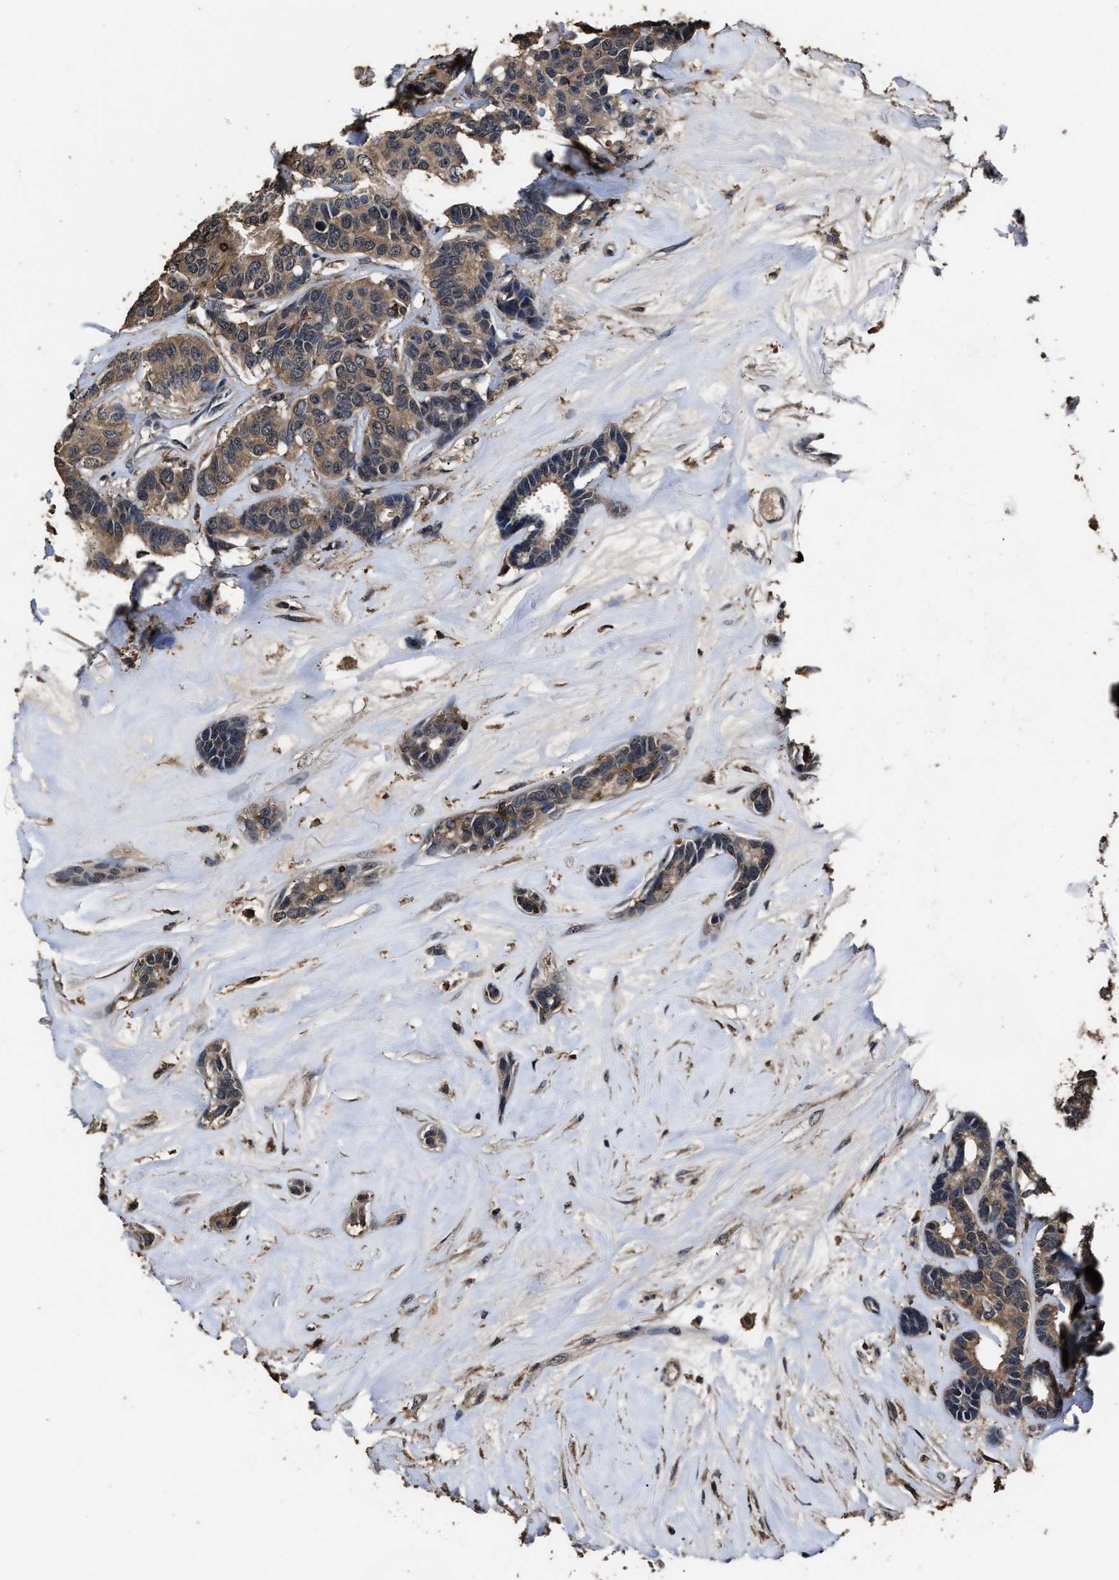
{"staining": {"intensity": "moderate", "quantity": ">75%", "location": "cytoplasmic/membranous"}, "tissue": "breast cancer", "cell_type": "Tumor cells", "image_type": "cancer", "snomed": [{"axis": "morphology", "description": "Duct carcinoma"}, {"axis": "topography", "description": "Breast"}], "caption": "DAB (3,3'-diaminobenzidine) immunohistochemical staining of human breast cancer (infiltrating ductal carcinoma) reveals moderate cytoplasmic/membranous protein positivity in approximately >75% of tumor cells. The staining was performed using DAB to visualize the protein expression in brown, while the nuclei were stained in blue with hematoxylin (Magnification: 20x).", "gene": "RSBN1L", "patient": {"sex": "female", "age": 87}}